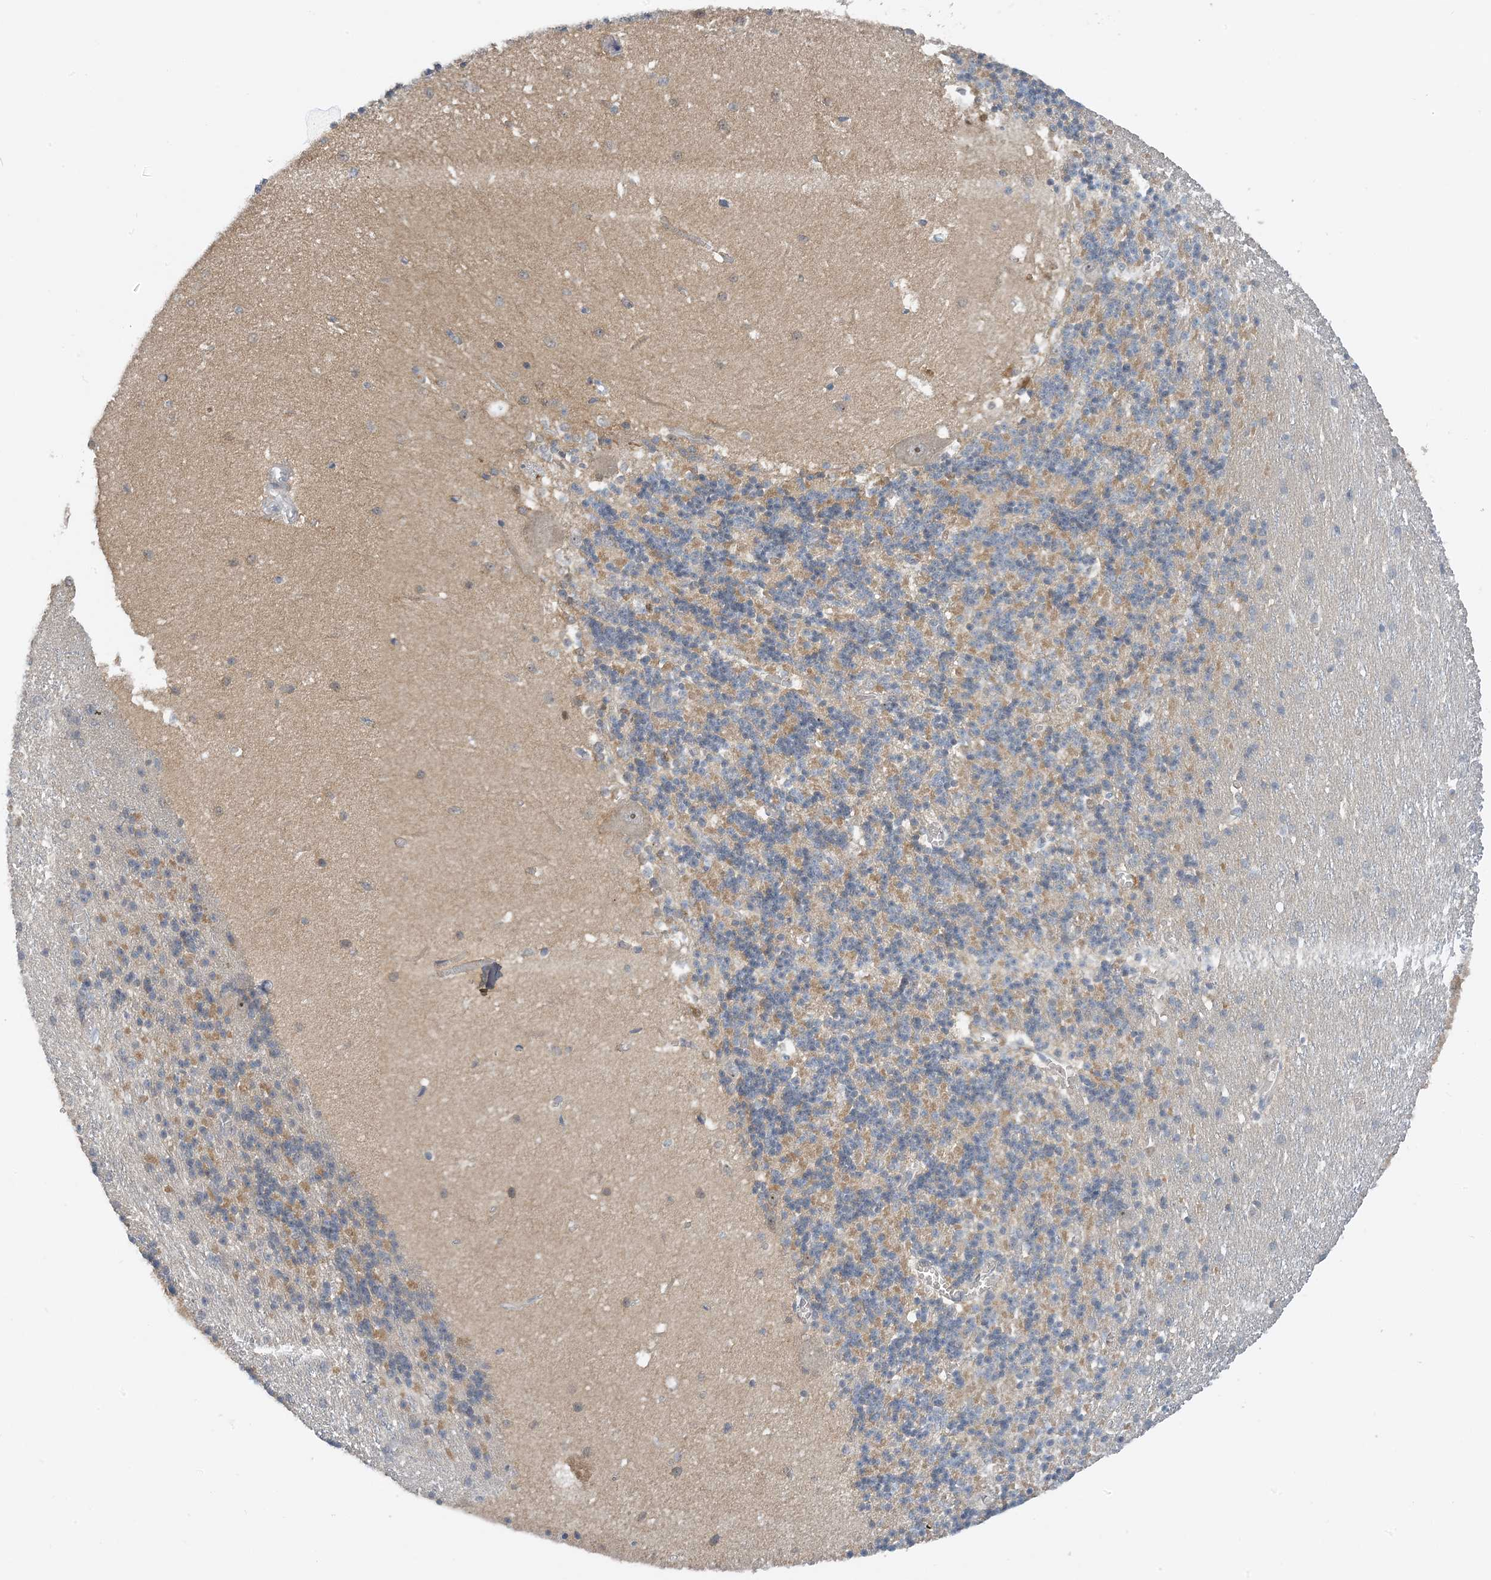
{"staining": {"intensity": "moderate", "quantity": "25%-75%", "location": "cytoplasmic/membranous"}, "tissue": "cerebellum", "cell_type": "Cells in granular layer", "image_type": "normal", "snomed": [{"axis": "morphology", "description": "Normal tissue, NOS"}, {"axis": "topography", "description": "Cerebellum"}], "caption": "Cerebellum stained with immunohistochemistry displays moderate cytoplasmic/membranous staining in about 25%-75% of cells in granular layer. (DAB IHC with brightfield microscopy, high magnification).", "gene": "UBE2E1", "patient": {"sex": "male", "age": 37}}